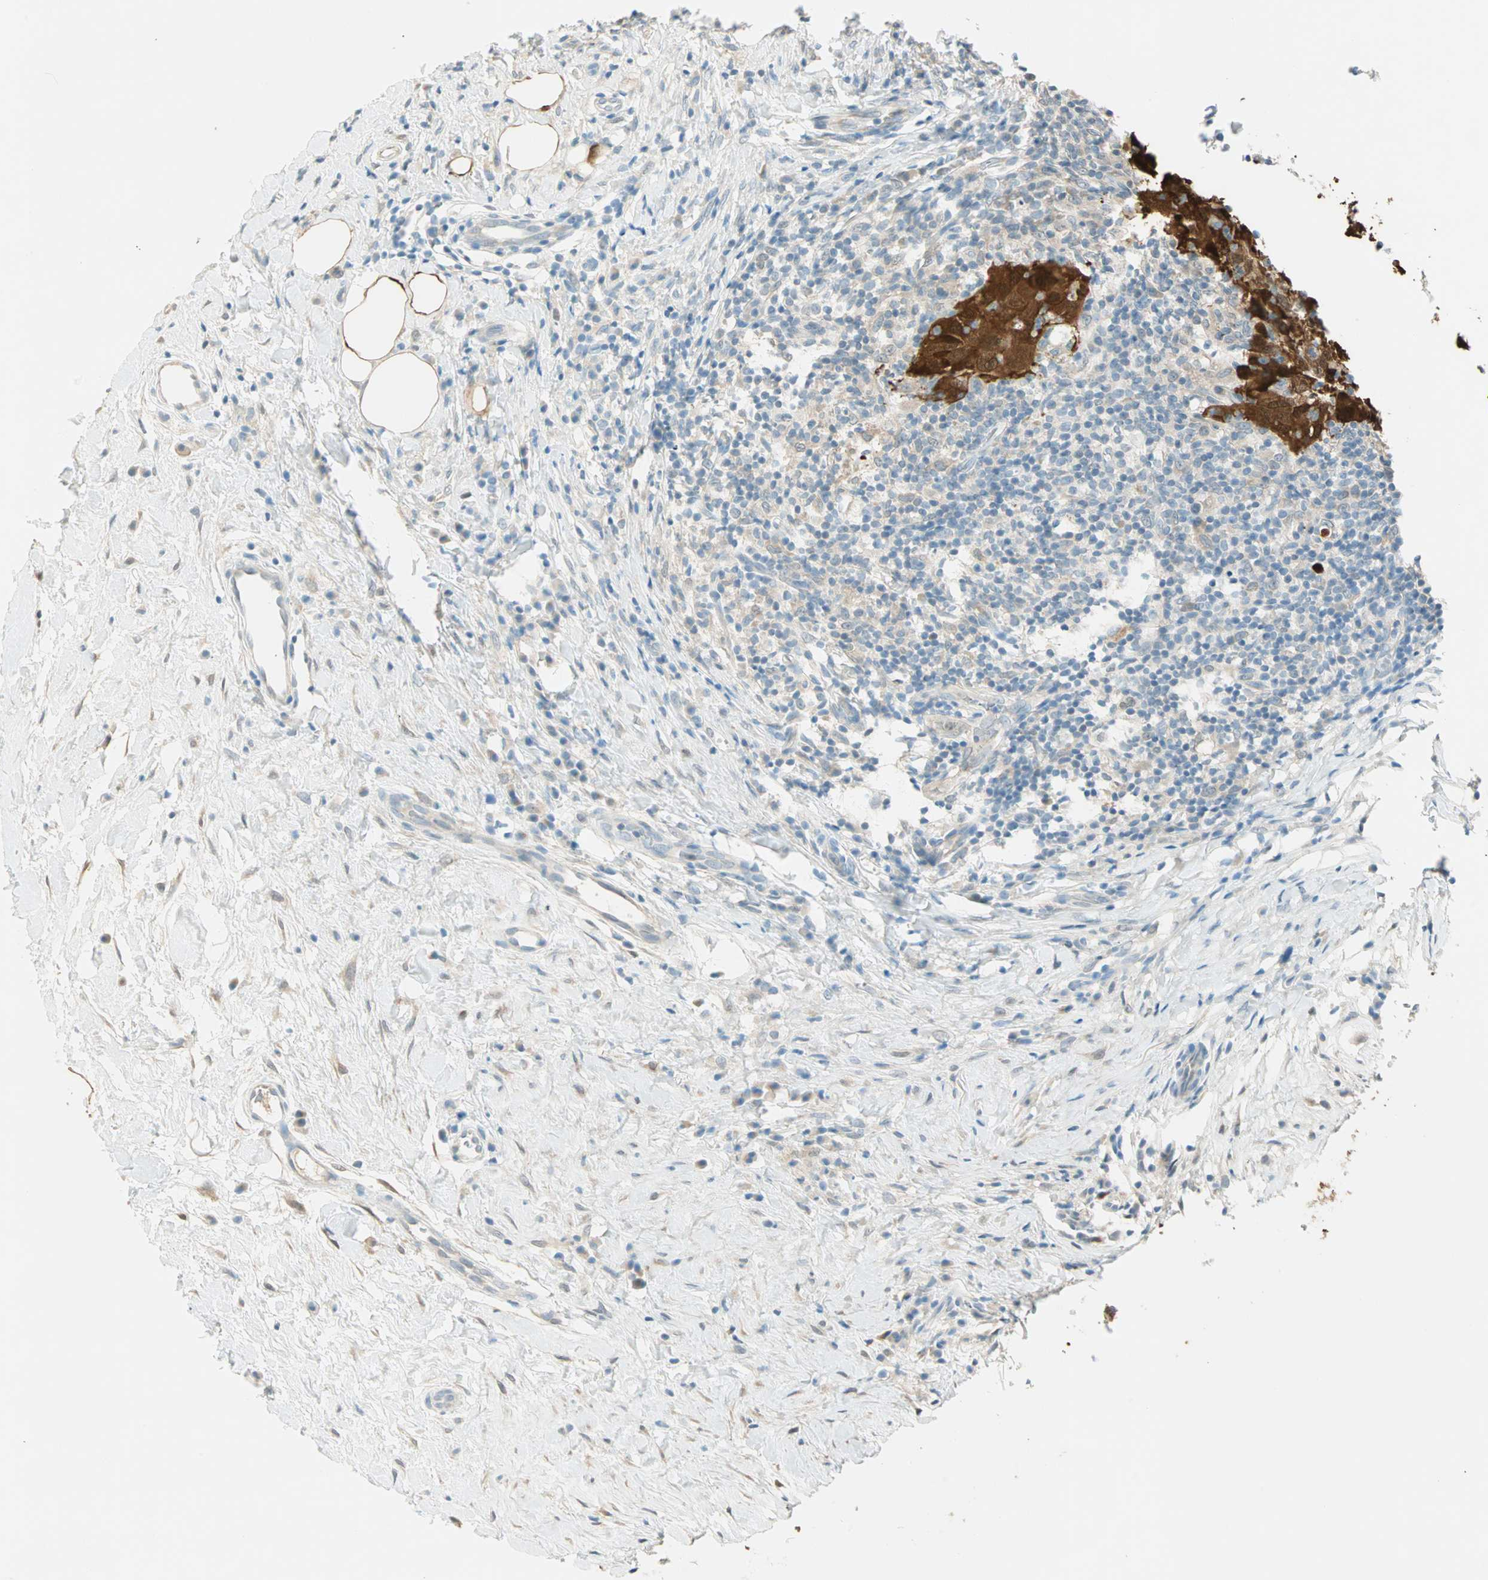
{"staining": {"intensity": "strong", "quantity": ">75%", "location": "cytoplasmic/membranous,nuclear"}, "tissue": "breast cancer", "cell_type": "Tumor cells", "image_type": "cancer", "snomed": [{"axis": "morphology", "description": "Duct carcinoma"}, {"axis": "topography", "description": "Breast"}], "caption": "A photomicrograph of human breast cancer (intraductal carcinoma) stained for a protein reveals strong cytoplasmic/membranous and nuclear brown staining in tumor cells.", "gene": "S100A1", "patient": {"sex": "female", "age": 37}}